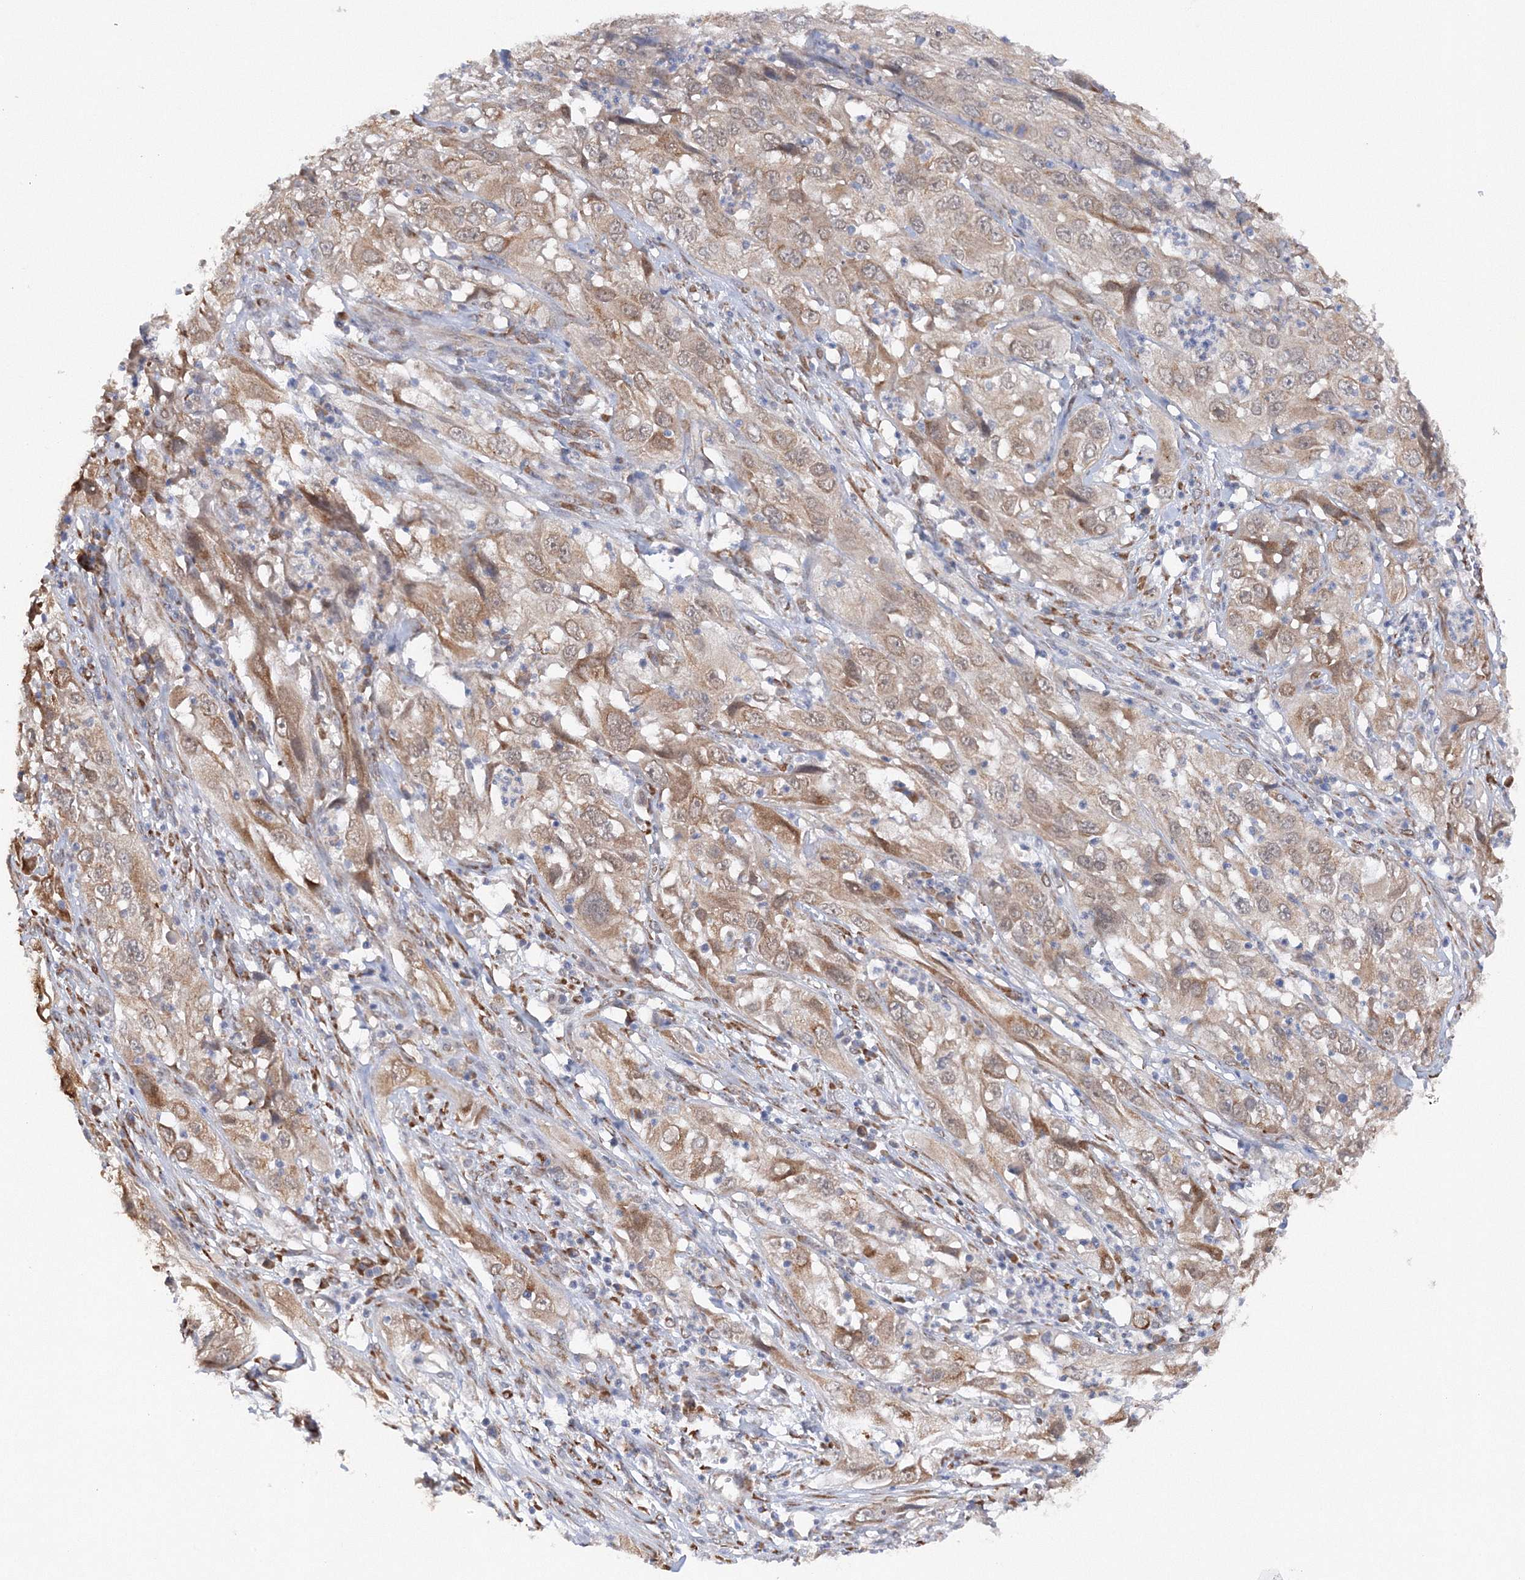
{"staining": {"intensity": "moderate", "quantity": ">75%", "location": "cytoplasmic/membranous"}, "tissue": "cervical cancer", "cell_type": "Tumor cells", "image_type": "cancer", "snomed": [{"axis": "morphology", "description": "Squamous cell carcinoma, NOS"}, {"axis": "topography", "description": "Cervix"}], "caption": "Tumor cells reveal medium levels of moderate cytoplasmic/membranous staining in about >75% of cells in cervical squamous cell carcinoma. Nuclei are stained in blue.", "gene": "DIS3L2", "patient": {"sex": "female", "age": 32}}